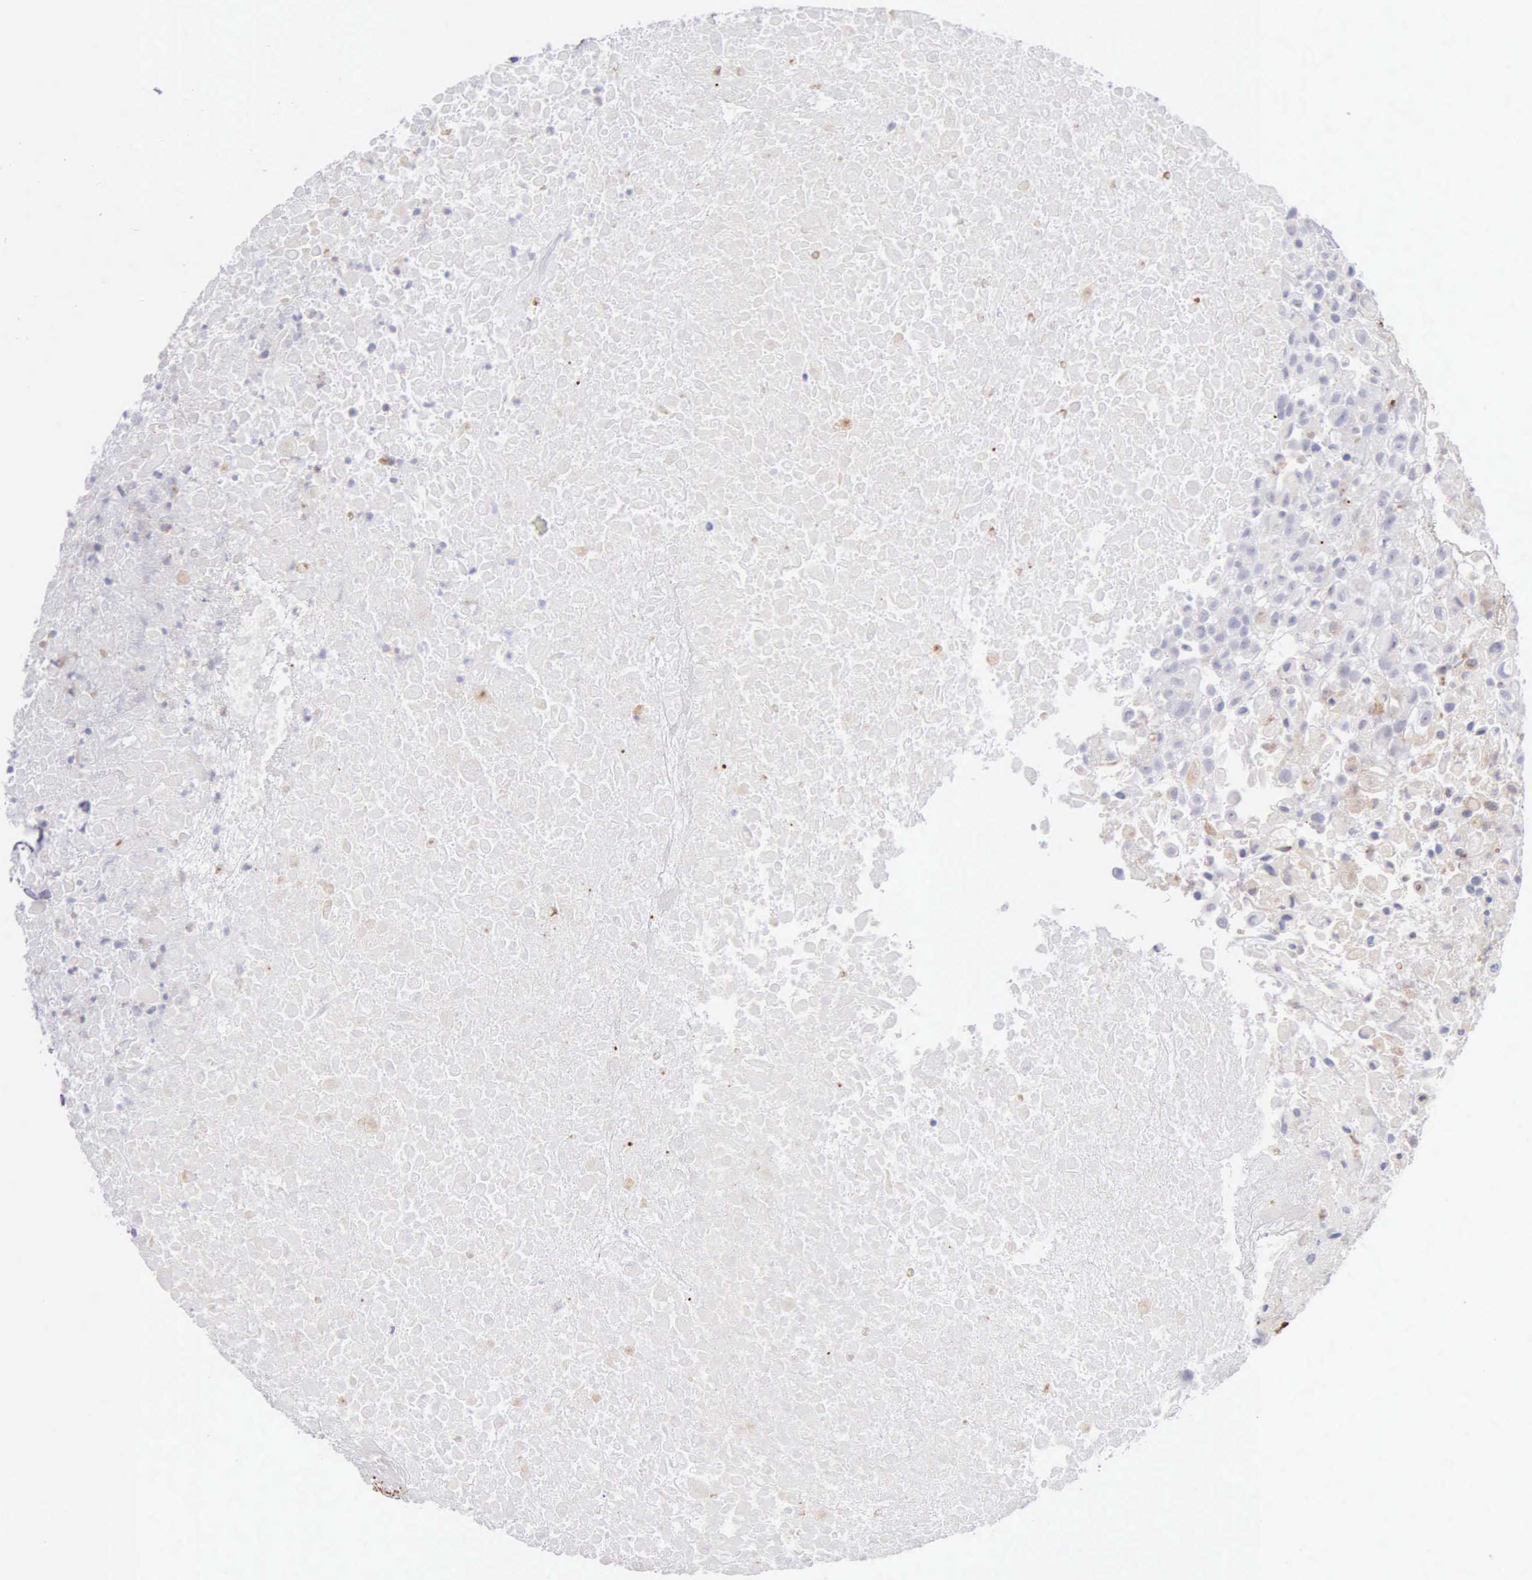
{"staining": {"intensity": "negative", "quantity": "none", "location": "none"}, "tissue": "urothelial cancer", "cell_type": "Tumor cells", "image_type": "cancer", "snomed": [{"axis": "morphology", "description": "Urothelial carcinoma, High grade"}, {"axis": "topography", "description": "Urinary bladder"}], "caption": "Immunohistochemistry image of neoplastic tissue: human urothelial cancer stained with DAB (3,3'-diaminobenzidine) displays no significant protein expression in tumor cells.", "gene": "SRGN", "patient": {"sex": "male", "age": 56}}